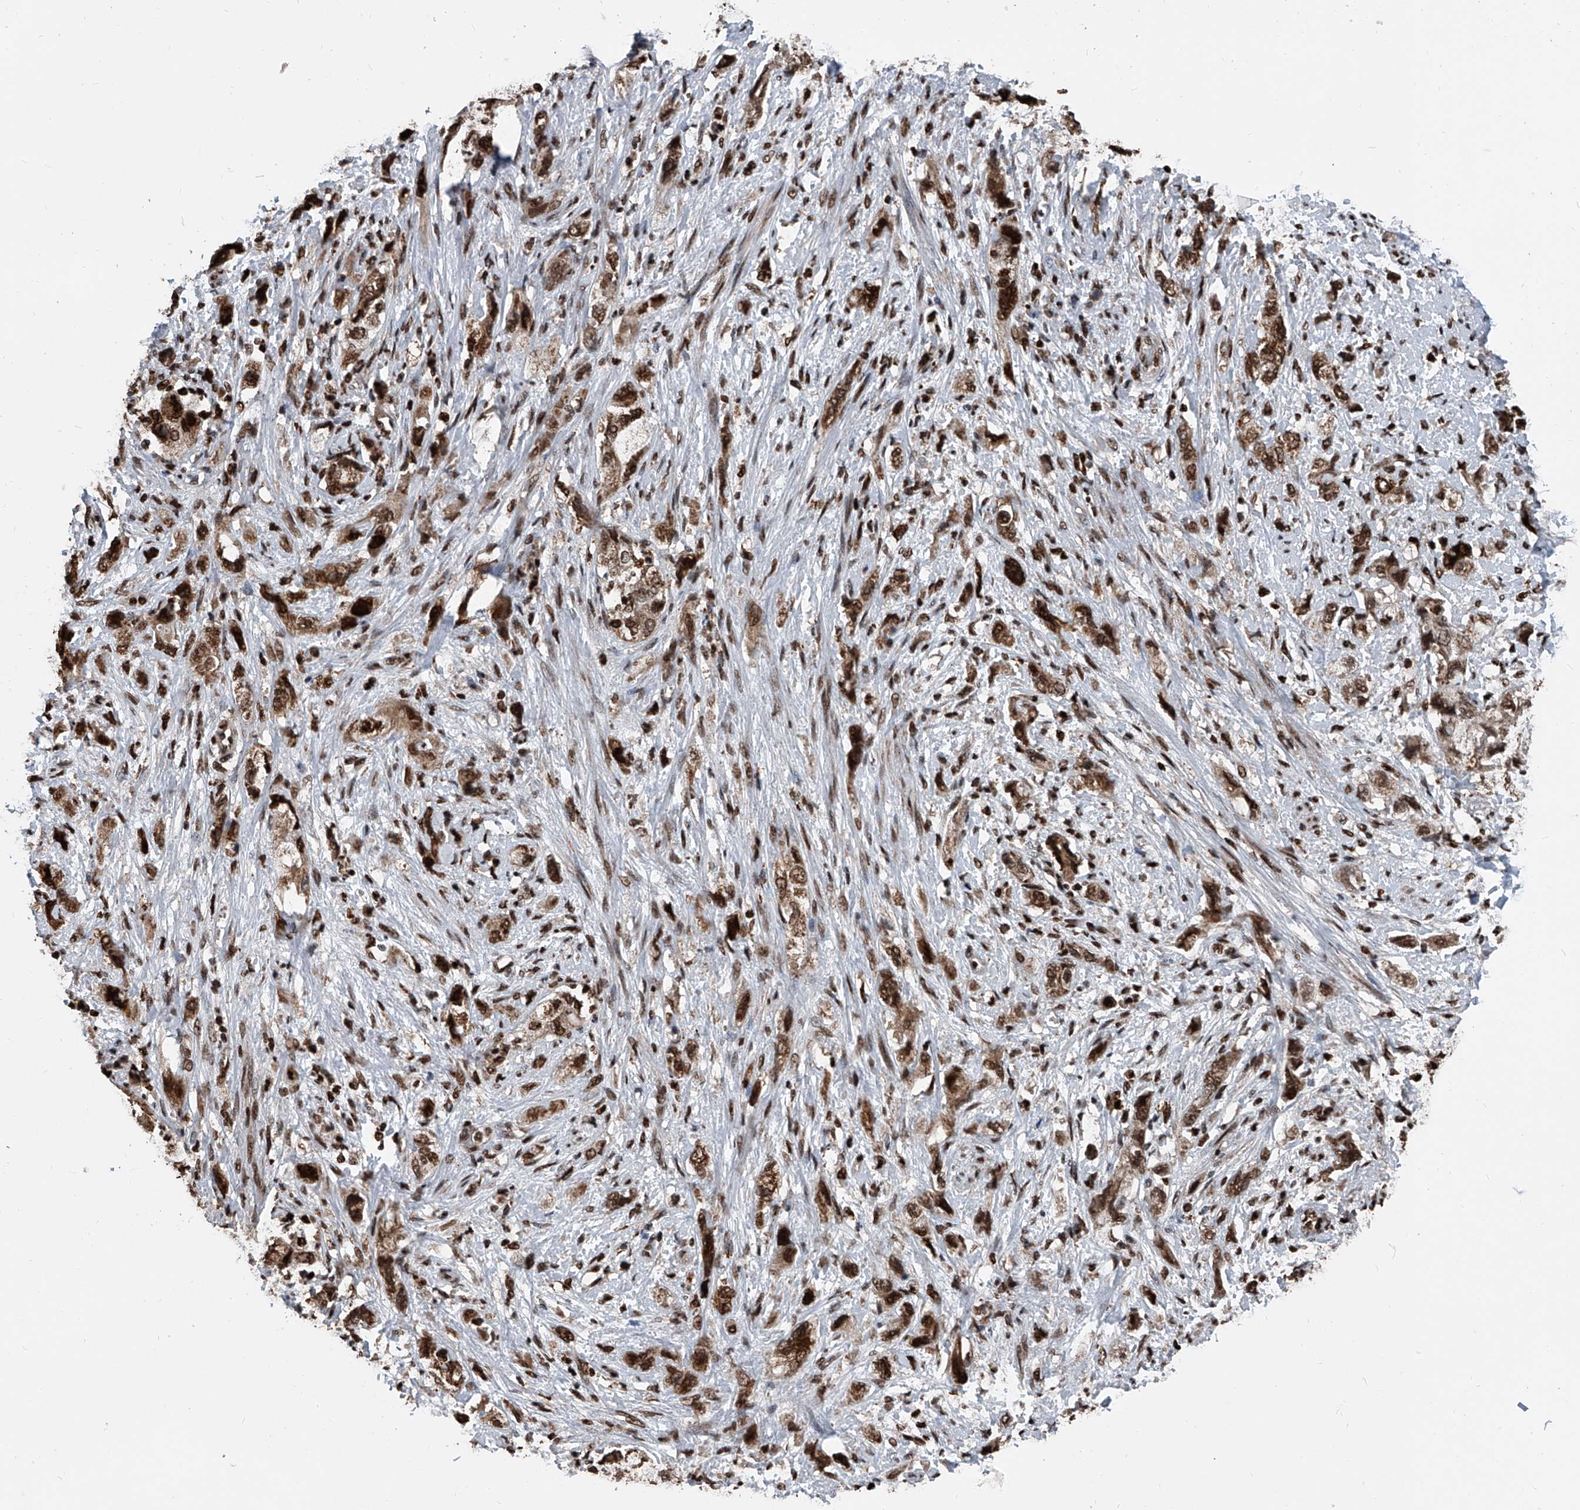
{"staining": {"intensity": "moderate", "quantity": ">75%", "location": "nuclear"}, "tissue": "pancreatic cancer", "cell_type": "Tumor cells", "image_type": "cancer", "snomed": [{"axis": "morphology", "description": "Adenocarcinoma, NOS"}, {"axis": "topography", "description": "Pancreas"}], "caption": "Adenocarcinoma (pancreatic) stained with DAB (3,3'-diaminobenzidine) immunohistochemistry (IHC) displays medium levels of moderate nuclear expression in approximately >75% of tumor cells.", "gene": "FKBP5", "patient": {"sex": "female", "age": 73}}